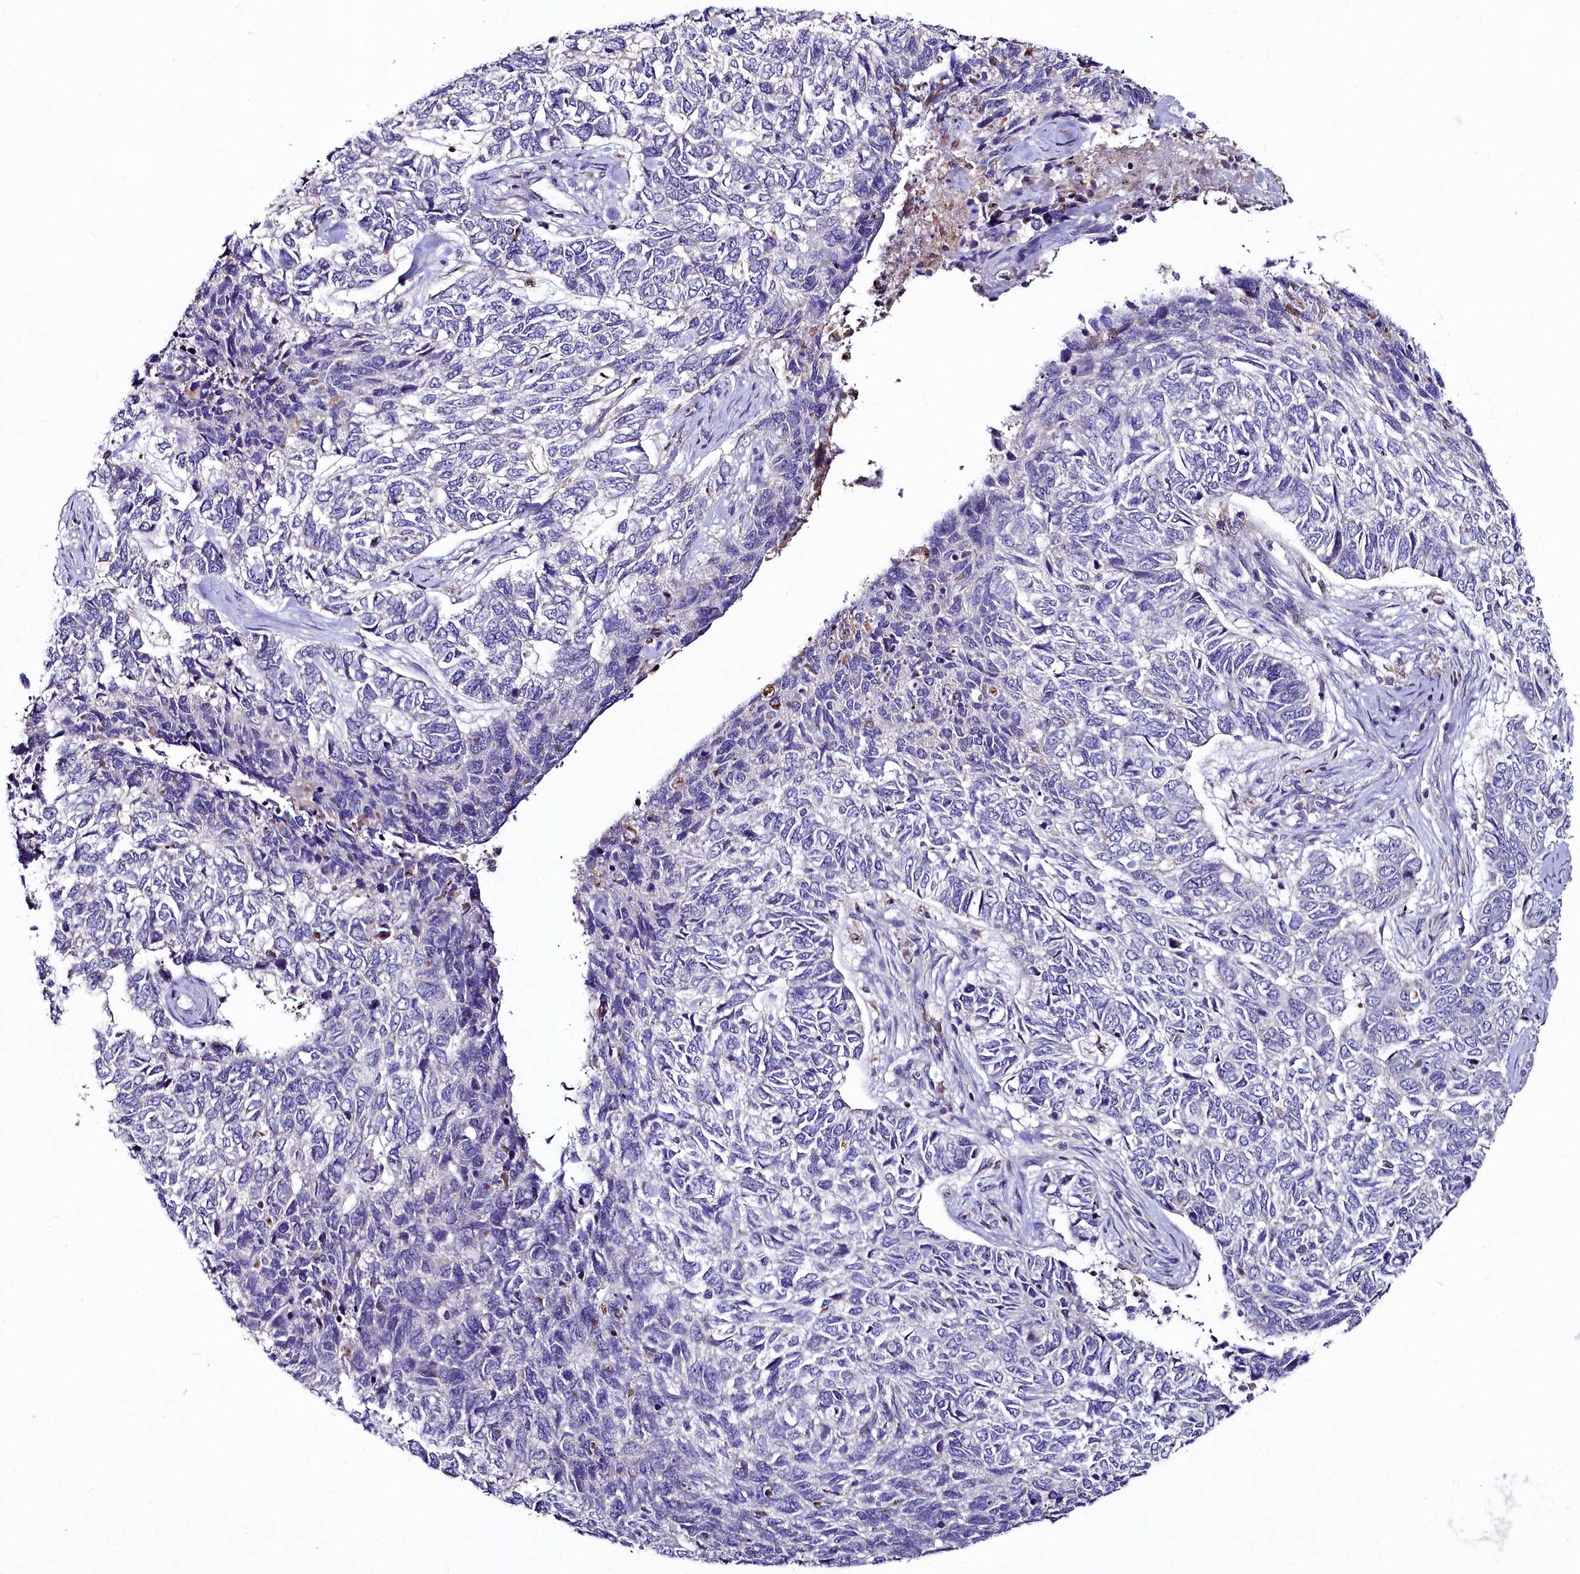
{"staining": {"intensity": "negative", "quantity": "none", "location": "none"}, "tissue": "skin cancer", "cell_type": "Tumor cells", "image_type": "cancer", "snomed": [{"axis": "morphology", "description": "Basal cell carcinoma"}, {"axis": "topography", "description": "Skin"}], "caption": "This is a photomicrograph of IHC staining of basal cell carcinoma (skin), which shows no positivity in tumor cells.", "gene": "AMBRA1", "patient": {"sex": "female", "age": 65}}